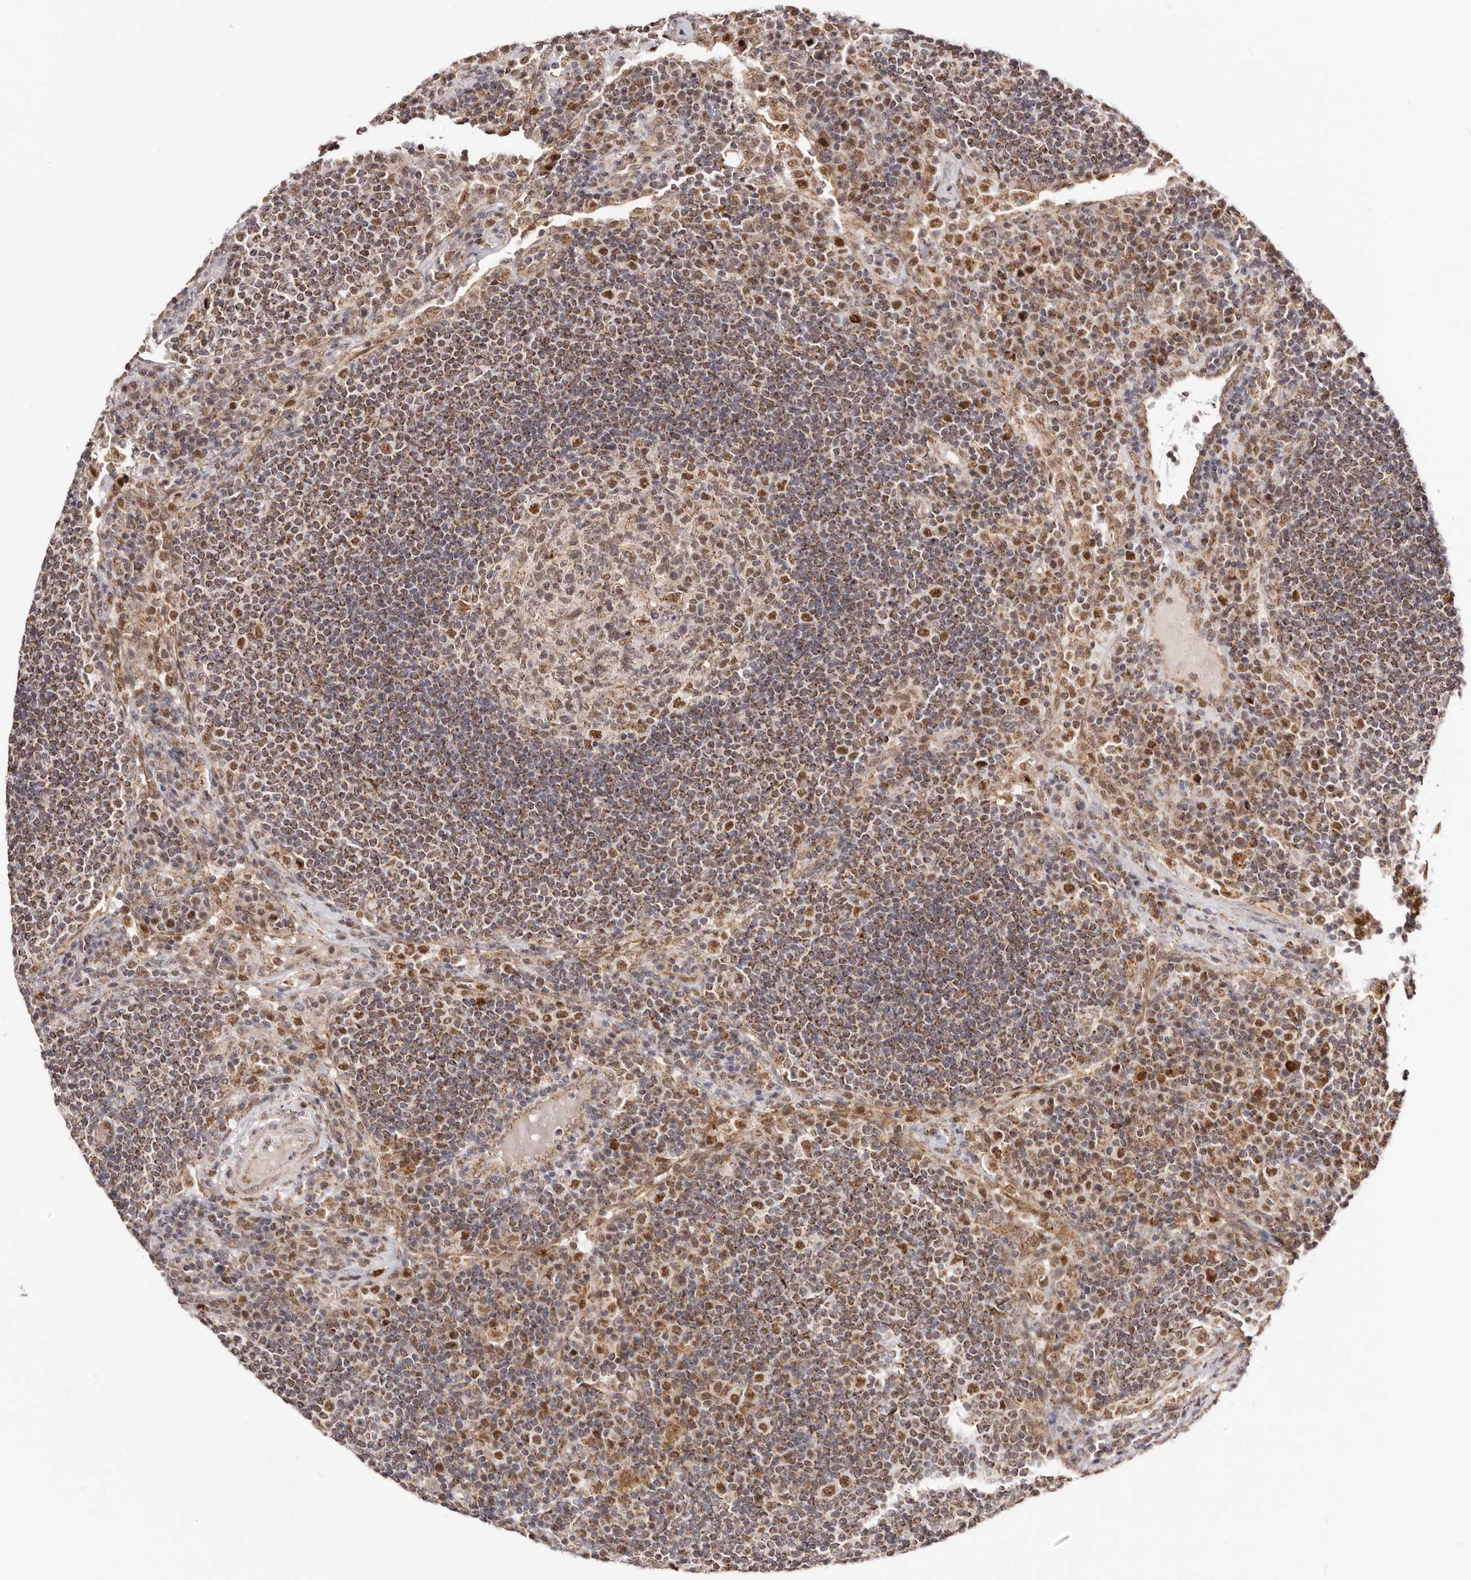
{"staining": {"intensity": "moderate", "quantity": ">75%", "location": "cytoplasmic/membranous,nuclear"}, "tissue": "lymph node", "cell_type": "Germinal center cells", "image_type": "normal", "snomed": [{"axis": "morphology", "description": "Normal tissue, NOS"}, {"axis": "topography", "description": "Lymph node"}], "caption": "Immunohistochemistry (IHC) image of unremarkable lymph node: lymph node stained using immunohistochemistry shows medium levels of moderate protein expression localized specifically in the cytoplasmic/membranous,nuclear of germinal center cells, appearing as a cytoplasmic/membranous,nuclear brown color.", "gene": "SEC14L1", "patient": {"sex": "female", "age": 53}}